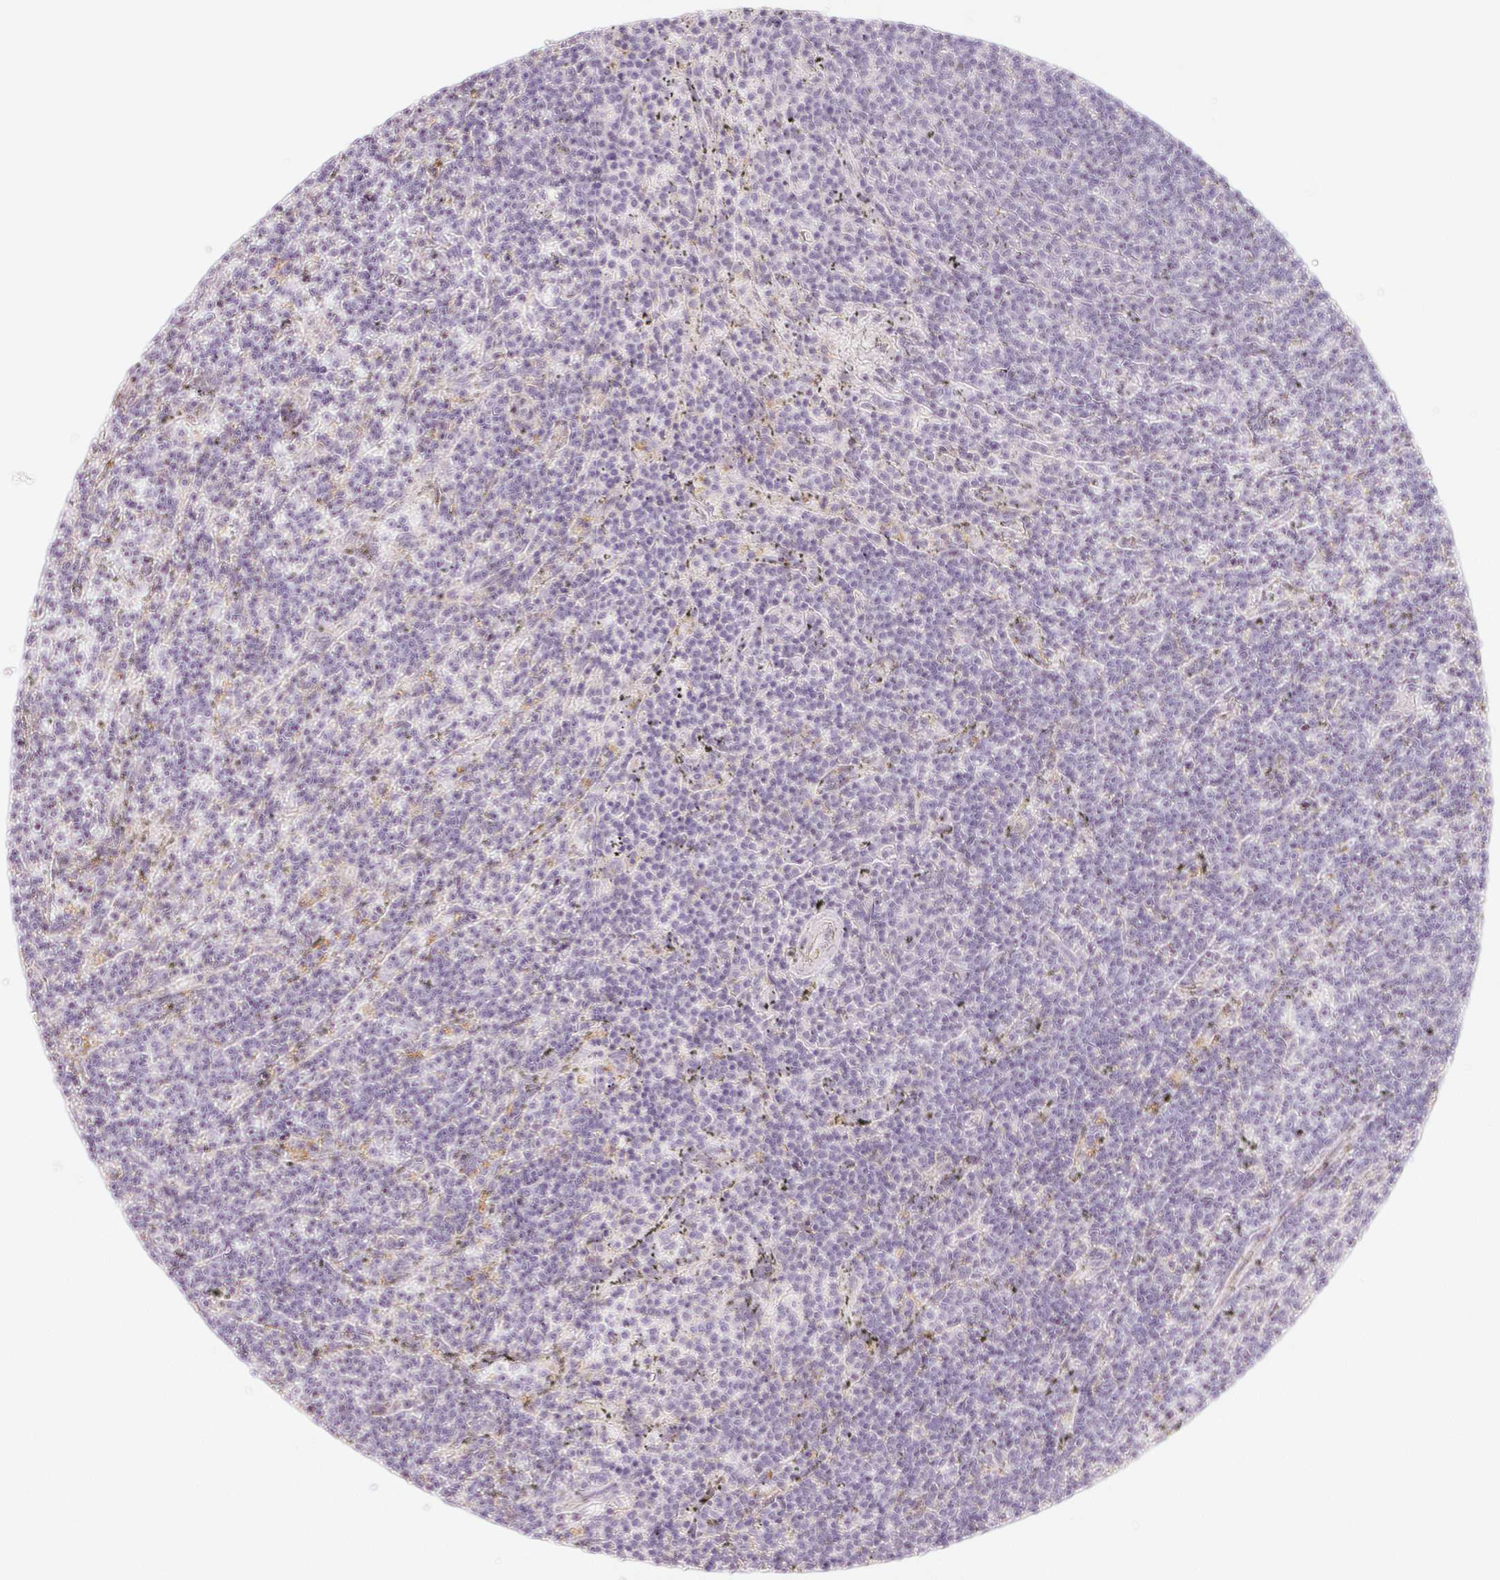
{"staining": {"intensity": "negative", "quantity": "none", "location": "none"}, "tissue": "lymphoma", "cell_type": "Tumor cells", "image_type": "cancer", "snomed": [{"axis": "morphology", "description": "Malignant lymphoma, non-Hodgkin's type, Low grade"}, {"axis": "topography", "description": "Spleen"}], "caption": "Histopathology image shows no protein positivity in tumor cells of malignant lymphoma, non-Hodgkin's type (low-grade) tissue.", "gene": "LRRC23", "patient": {"sex": "female", "age": 50}}